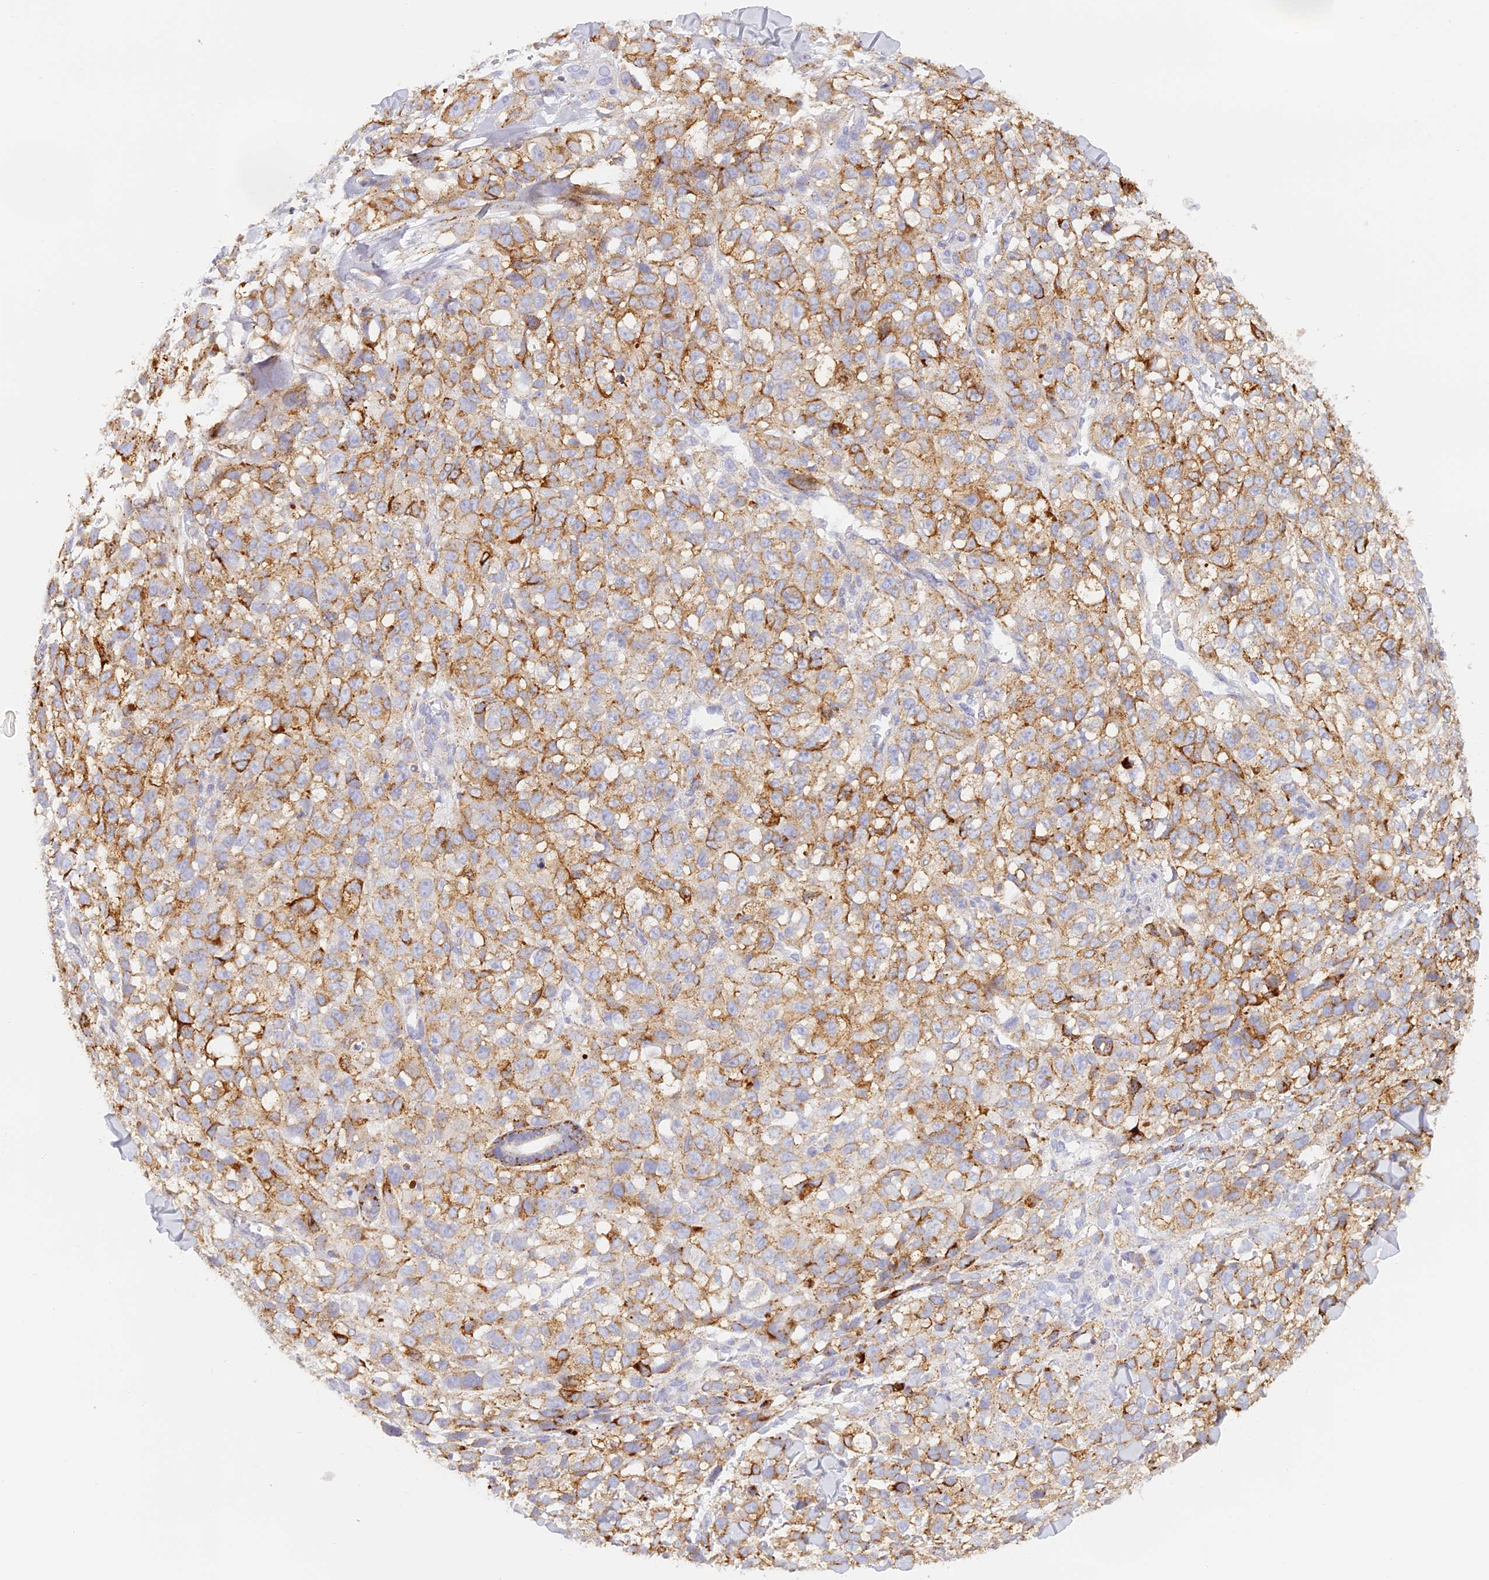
{"staining": {"intensity": "moderate", "quantity": ">75%", "location": "cytoplasmic/membranous"}, "tissue": "melanoma", "cell_type": "Tumor cells", "image_type": "cancer", "snomed": [{"axis": "morphology", "description": "Malignant melanoma, Metastatic site"}, {"axis": "topography", "description": "Skin"}], "caption": "An immunohistochemistry (IHC) micrograph of tumor tissue is shown. Protein staining in brown labels moderate cytoplasmic/membranous positivity in malignant melanoma (metastatic site) within tumor cells. The staining was performed using DAB (3,3'-diaminobenzidine), with brown indicating positive protein expression. Nuclei are stained blue with hematoxylin.", "gene": "LAMP2", "patient": {"sex": "female", "age": 72}}